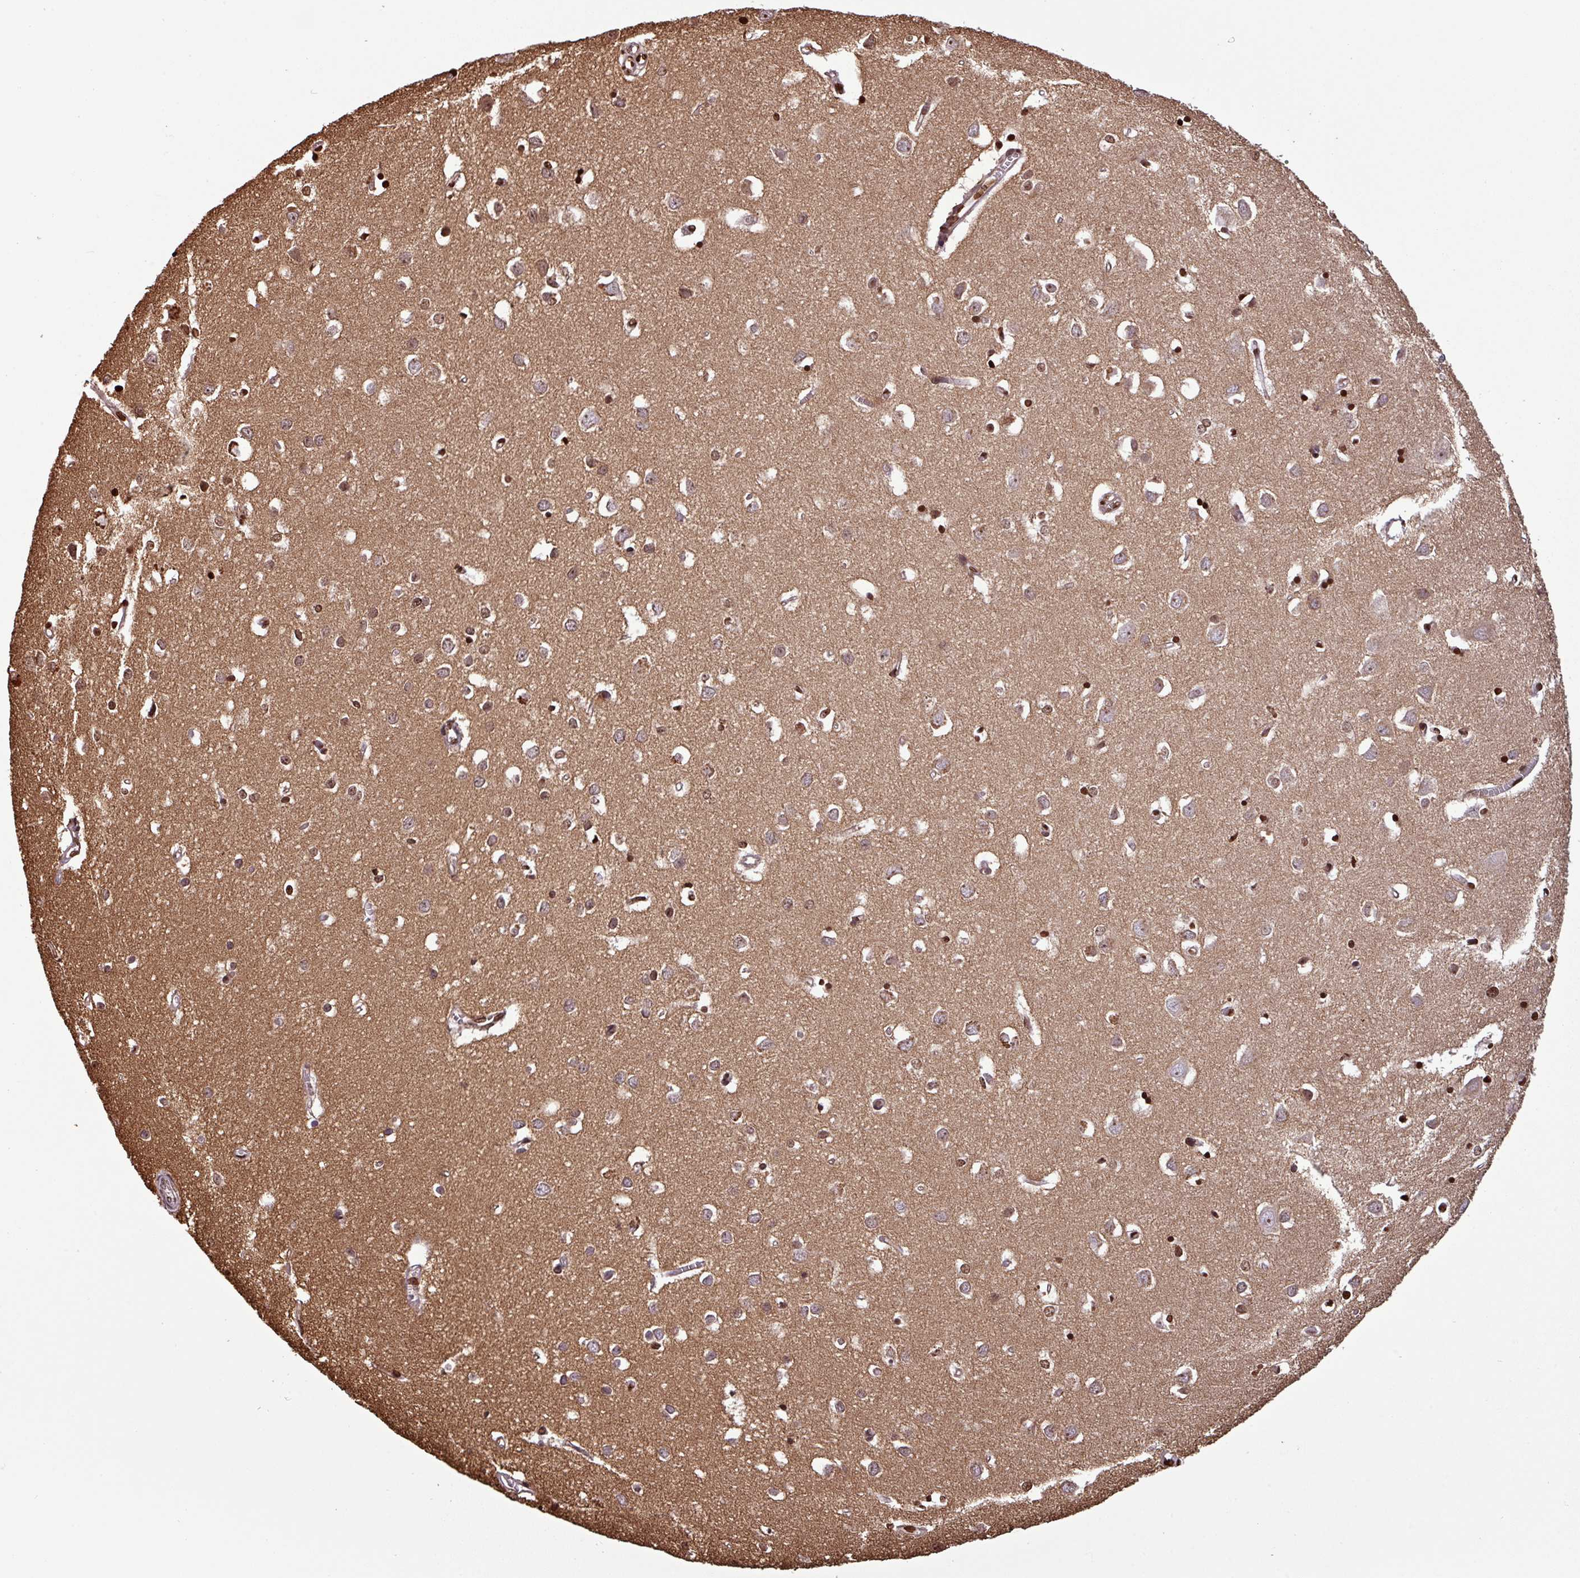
{"staining": {"intensity": "weak", "quantity": ">75%", "location": "cytoplasmic/membranous,nuclear"}, "tissue": "cerebral cortex", "cell_type": "Endothelial cells", "image_type": "normal", "snomed": [{"axis": "morphology", "description": "Normal tissue, NOS"}, {"axis": "topography", "description": "Cerebral cortex"}], "caption": "Brown immunohistochemical staining in normal human cerebral cortex demonstrates weak cytoplasmic/membranous,nuclear expression in approximately >75% of endothelial cells.", "gene": "NPFFR1", "patient": {"sex": "female", "age": 64}}